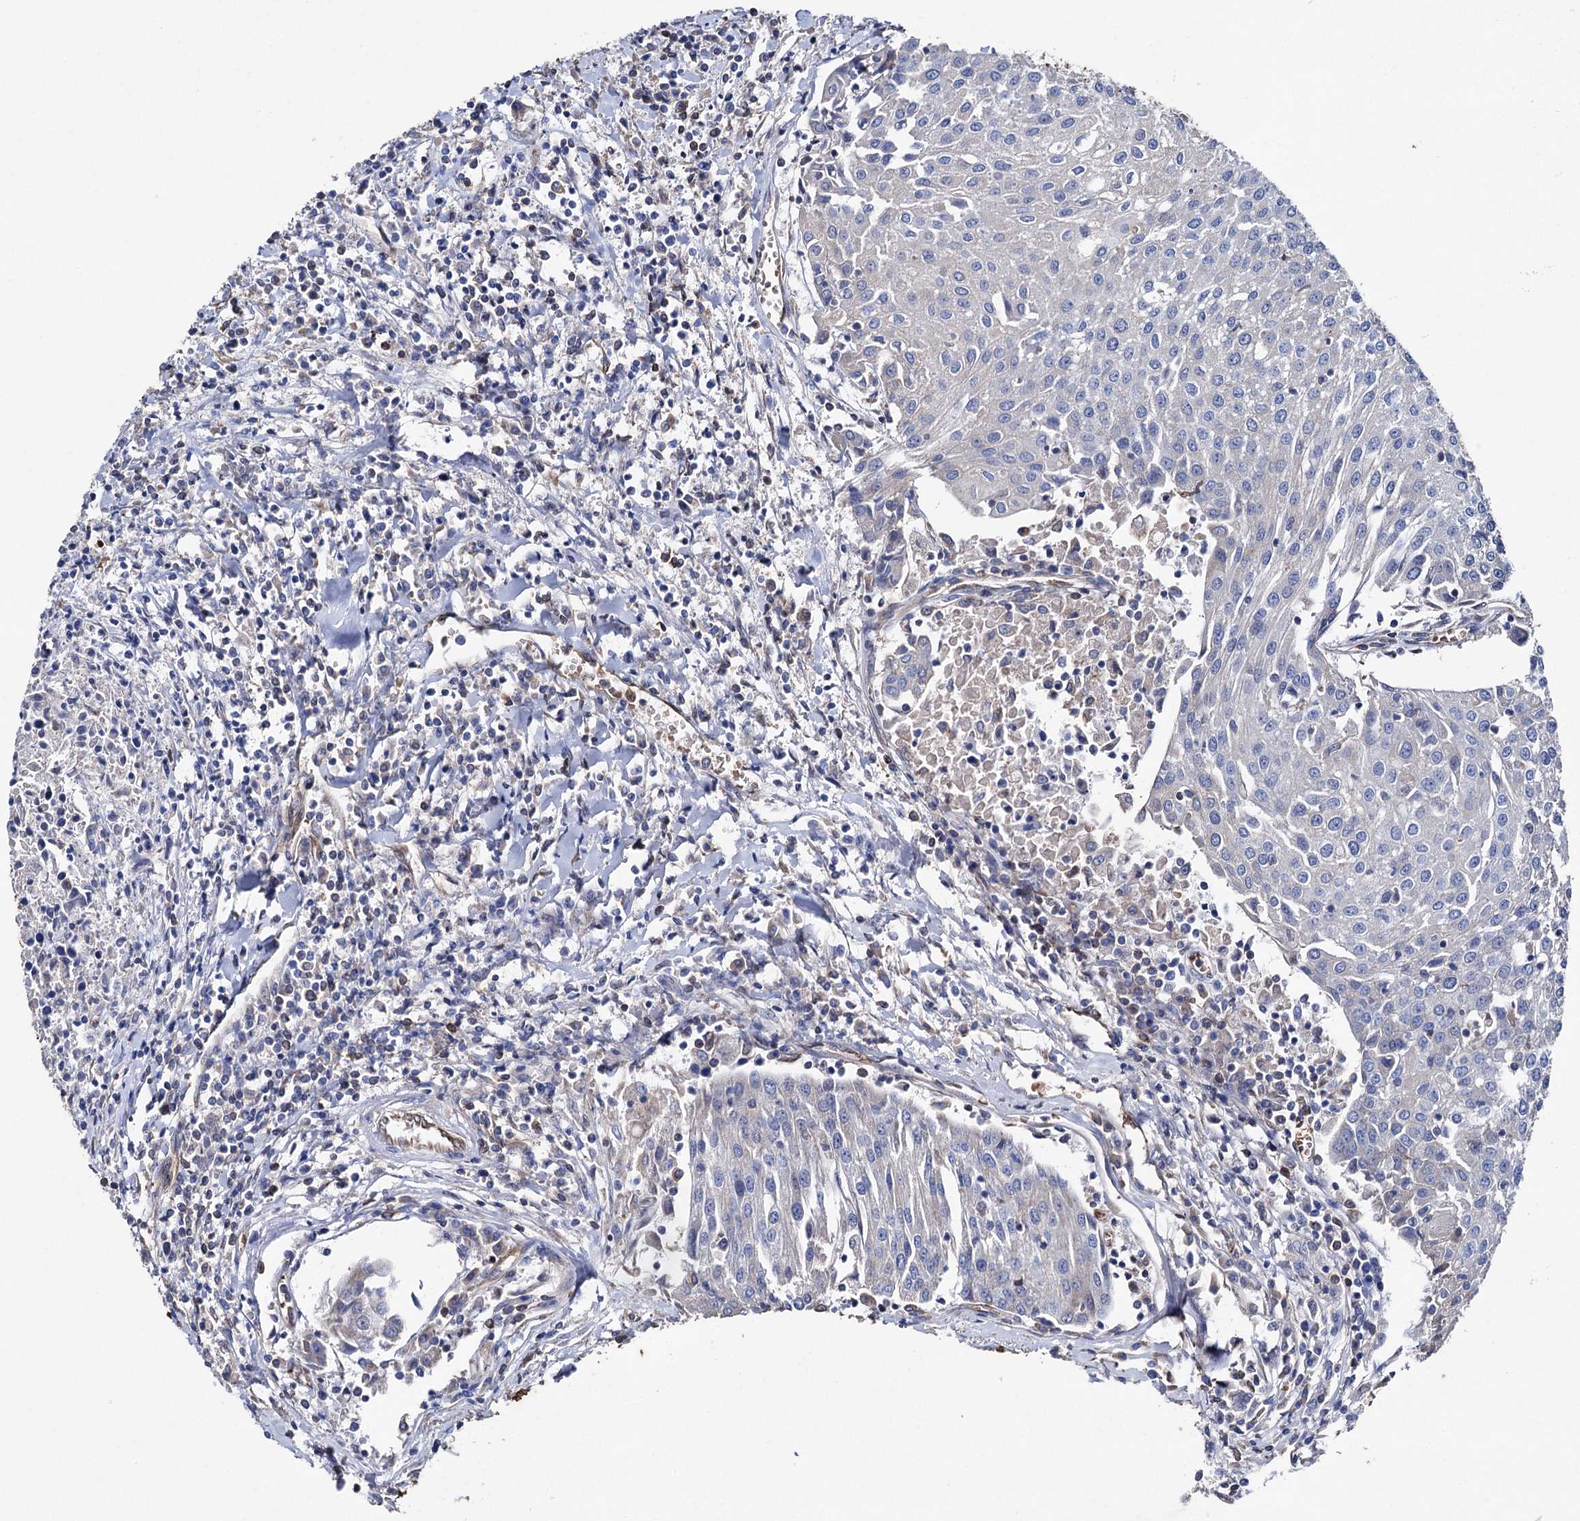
{"staining": {"intensity": "negative", "quantity": "none", "location": "none"}, "tissue": "urothelial cancer", "cell_type": "Tumor cells", "image_type": "cancer", "snomed": [{"axis": "morphology", "description": "Urothelial carcinoma, High grade"}, {"axis": "topography", "description": "Urinary bladder"}], "caption": "Human urothelial carcinoma (high-grade) stained for a protein using immunohistochemistry (IHC) exhibits no staining in tumor cells.", "gene": "STING1", "patient": {"sex": "female", "age": 85}}